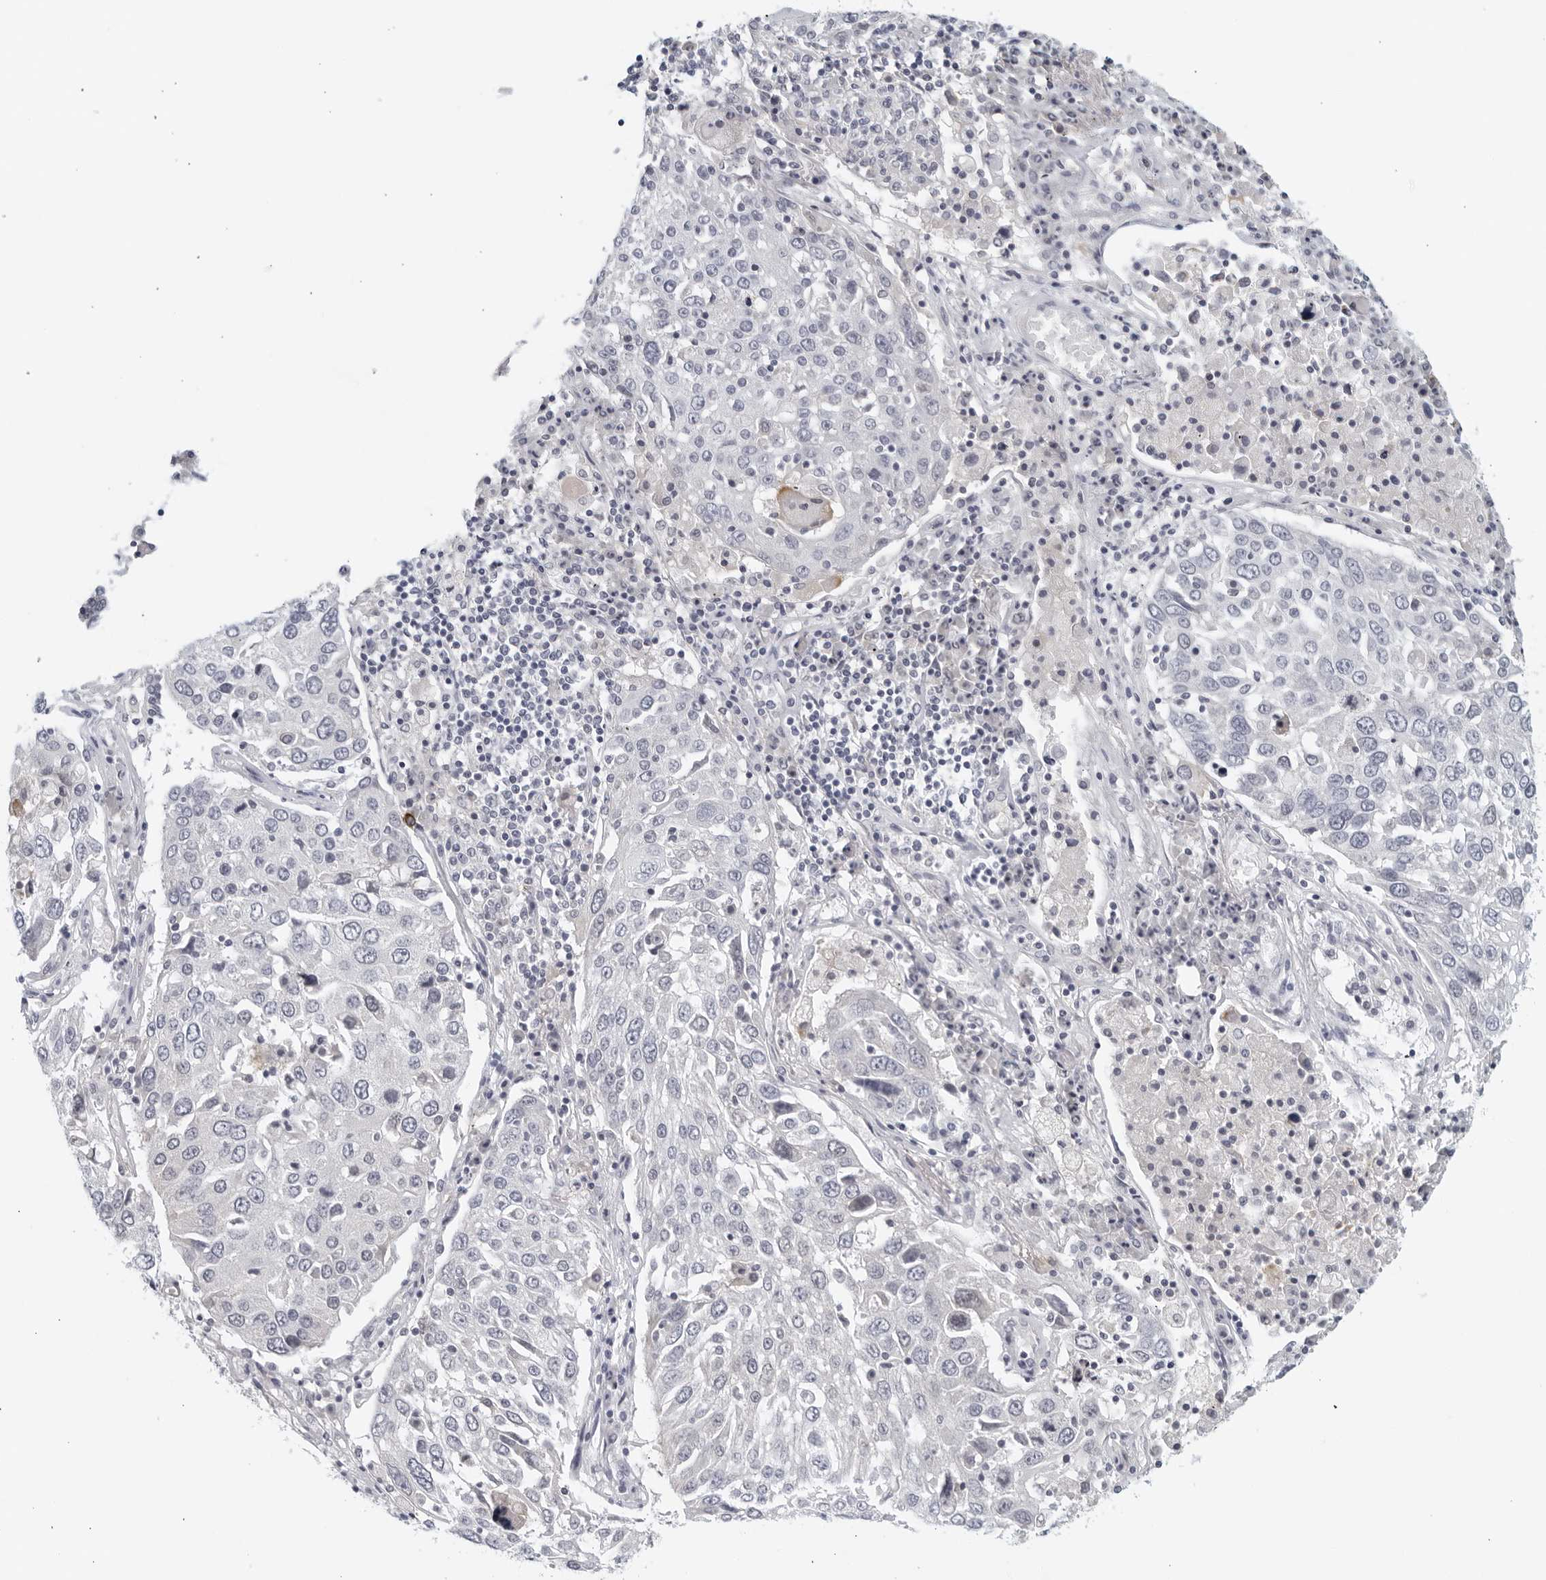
{"staining": {"intensity": "negative", "quantity": "none", "location": "none"}, "tissue": "lung cancer", "cell_type": "Tumor cells", "image_type": "cancer", "snomed": [{"axis": "morphology", "description": "Squamous cell carcinoma, NOS"}, {"axis": "topography", "description": "Lung"}], "caption": "Lung squamous cell carcinoma was stained to show a protein in brown. There is no significant staining in tumor cells. (Stains: DAB IHC with hematoxylin counter stain, Microscopy: brightfield microscopy at high magnification).", "gene": "MATN1", "patient": {"sex": "male", "age": 65}}